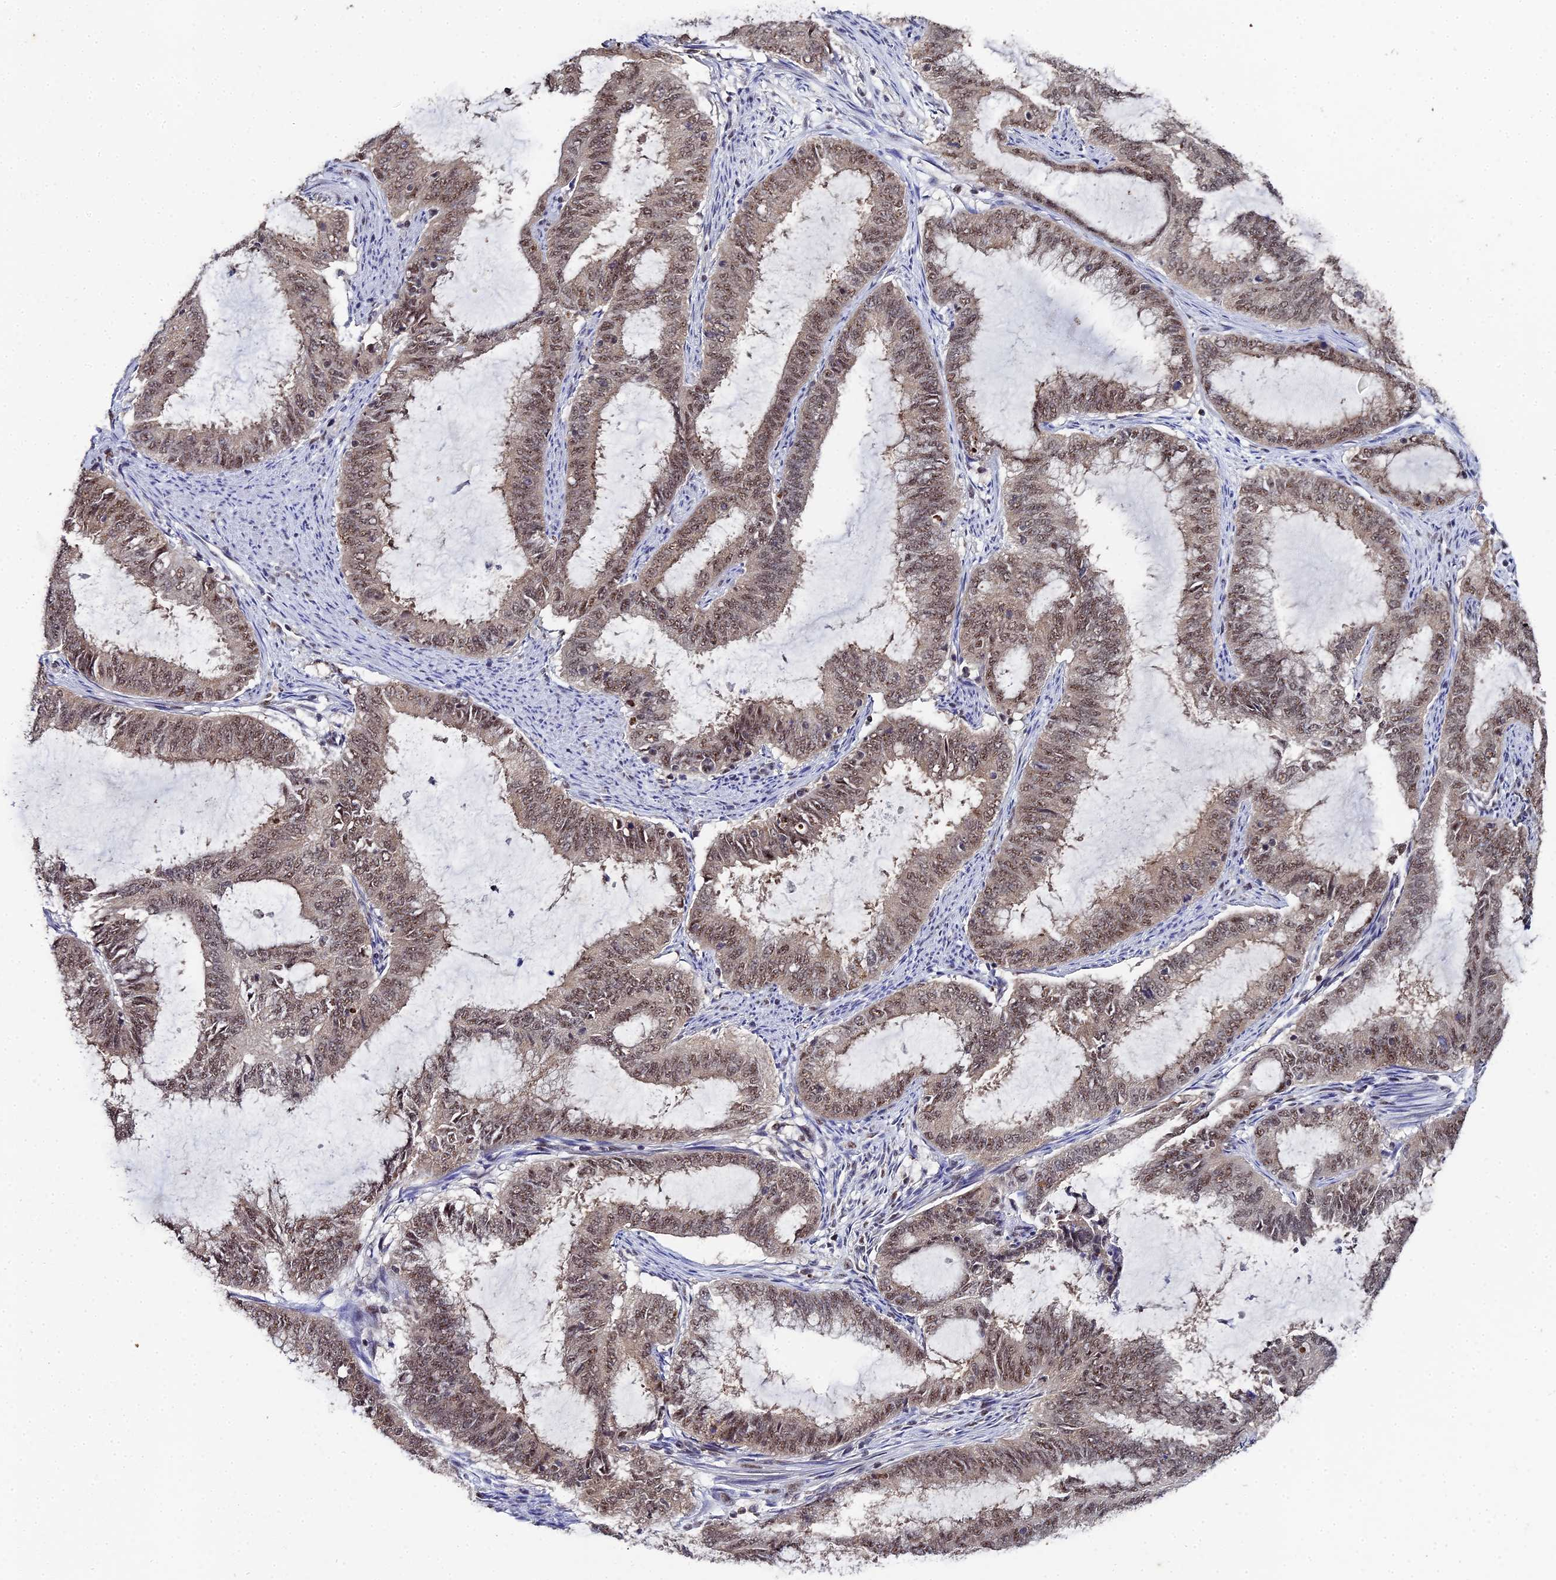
{"staining": {"intensity": "moderate", "quantity": ">75%", "location": "nuclear"}, "tissue": "endometrial cancer", "cell_type": "Tumor cells", "image_type": "cancer", "snomed": [{"axis": "morphology", "description": "Adenocarcinoma, NOS"}, {"axis": "topography", "description": "Endometrium"}], "caption": "Brown immunohistochemical staining in human adenocarcinoma (endometrial) exhibits moderate nuclear positivity in about >75% of tumor cells.", "gene": "MAGOHB", "patient": {"sex": "female", "age": 51}}